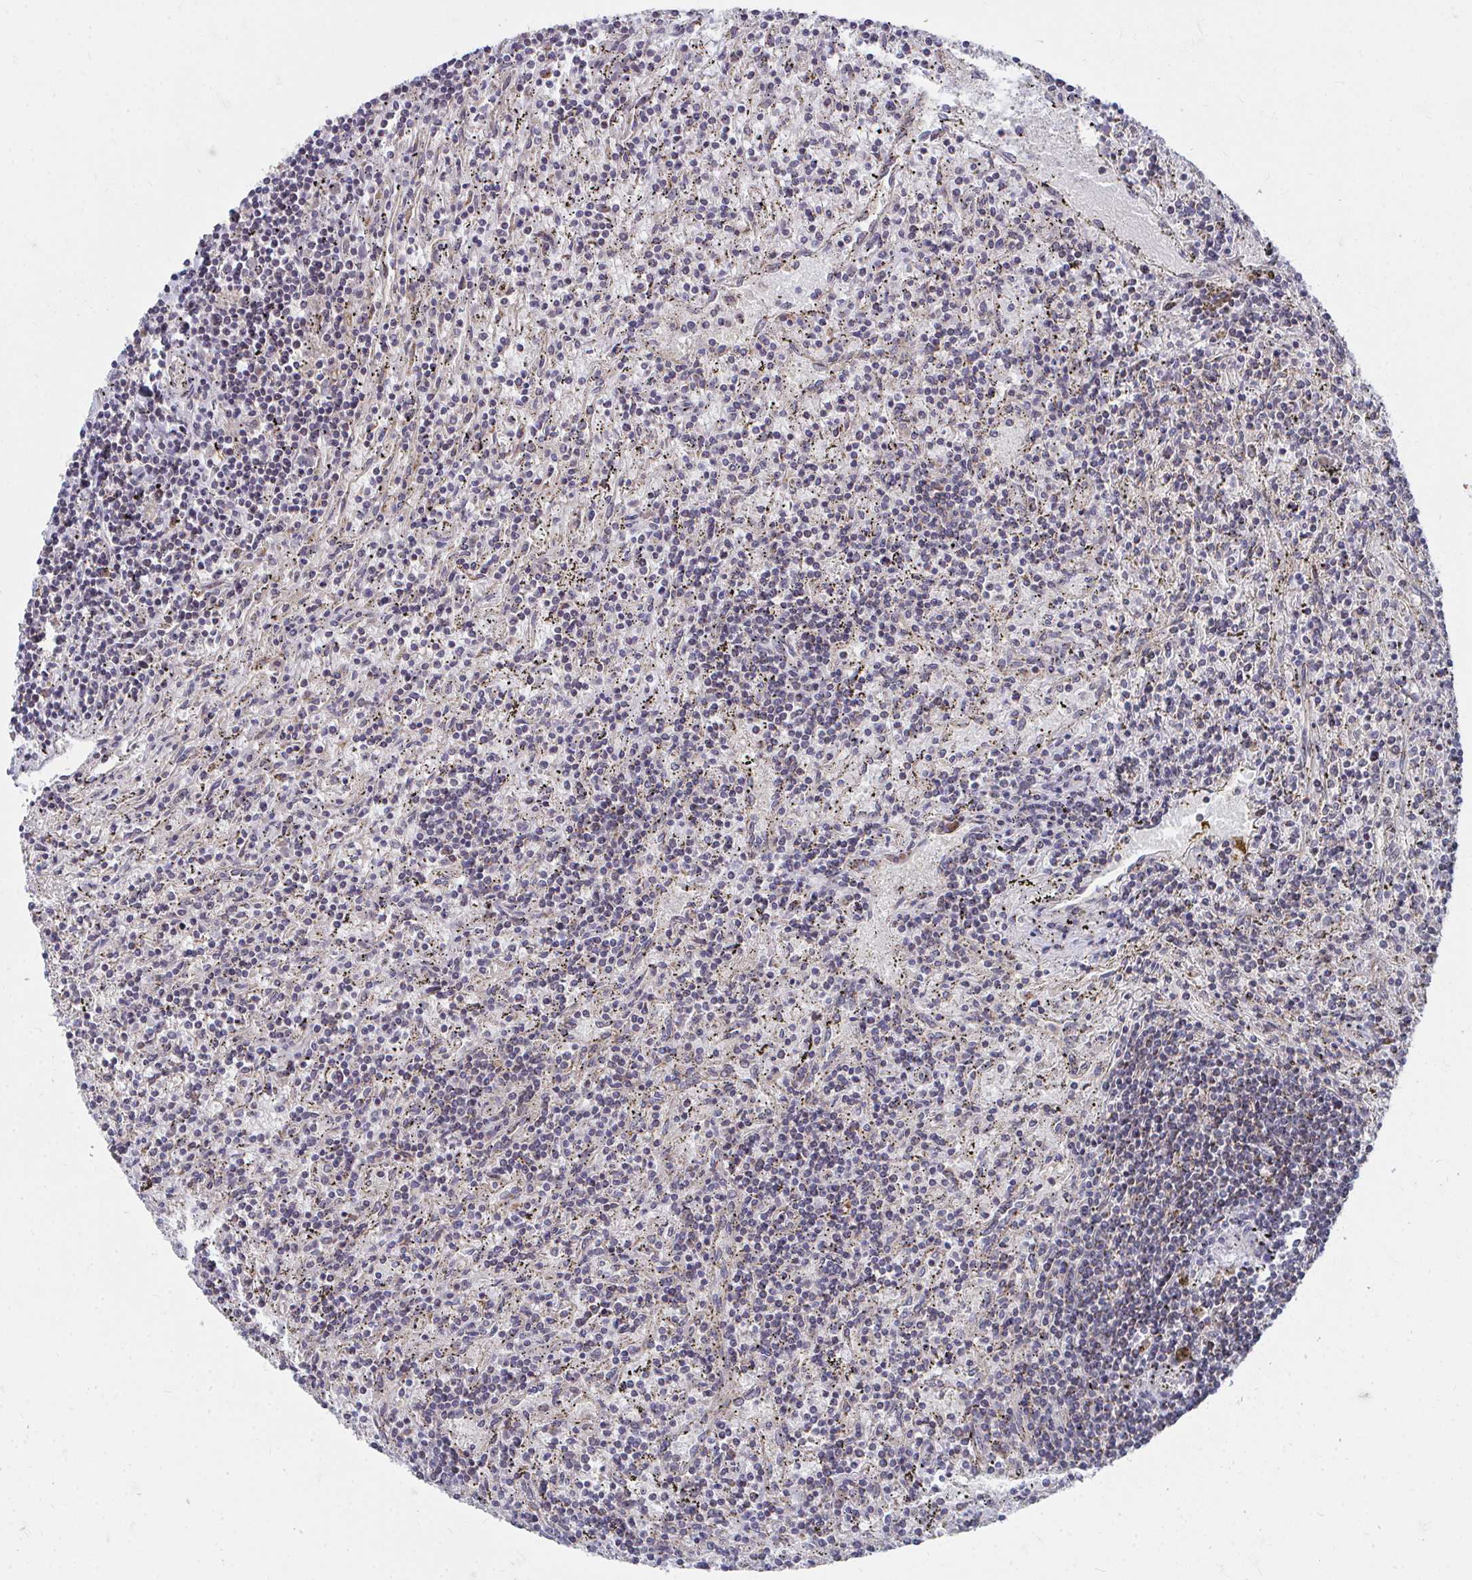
{"staining": {"intensity": "weak", "quantity": "<25%", "location": "cytoplasmic/membranous"}, "tissue": "lymphoma", "cell_type": "Tumor cells", "image_type": "cancer", "snomed": [{"axis": "morphology", "description": "Malignant lymphoma, non-Hodgkin's type, Low grade"}, {"axis": "topography", "description": "Spleen"}], "caption": "This micrograph is of lymphoma stained with immunohistochemistry to label a protein in brown with the nuclei are counter-stained blue. There is no expression in tumor cells.", "gene": "PEX3", "patient": {"sex": "male", "age": 76}}